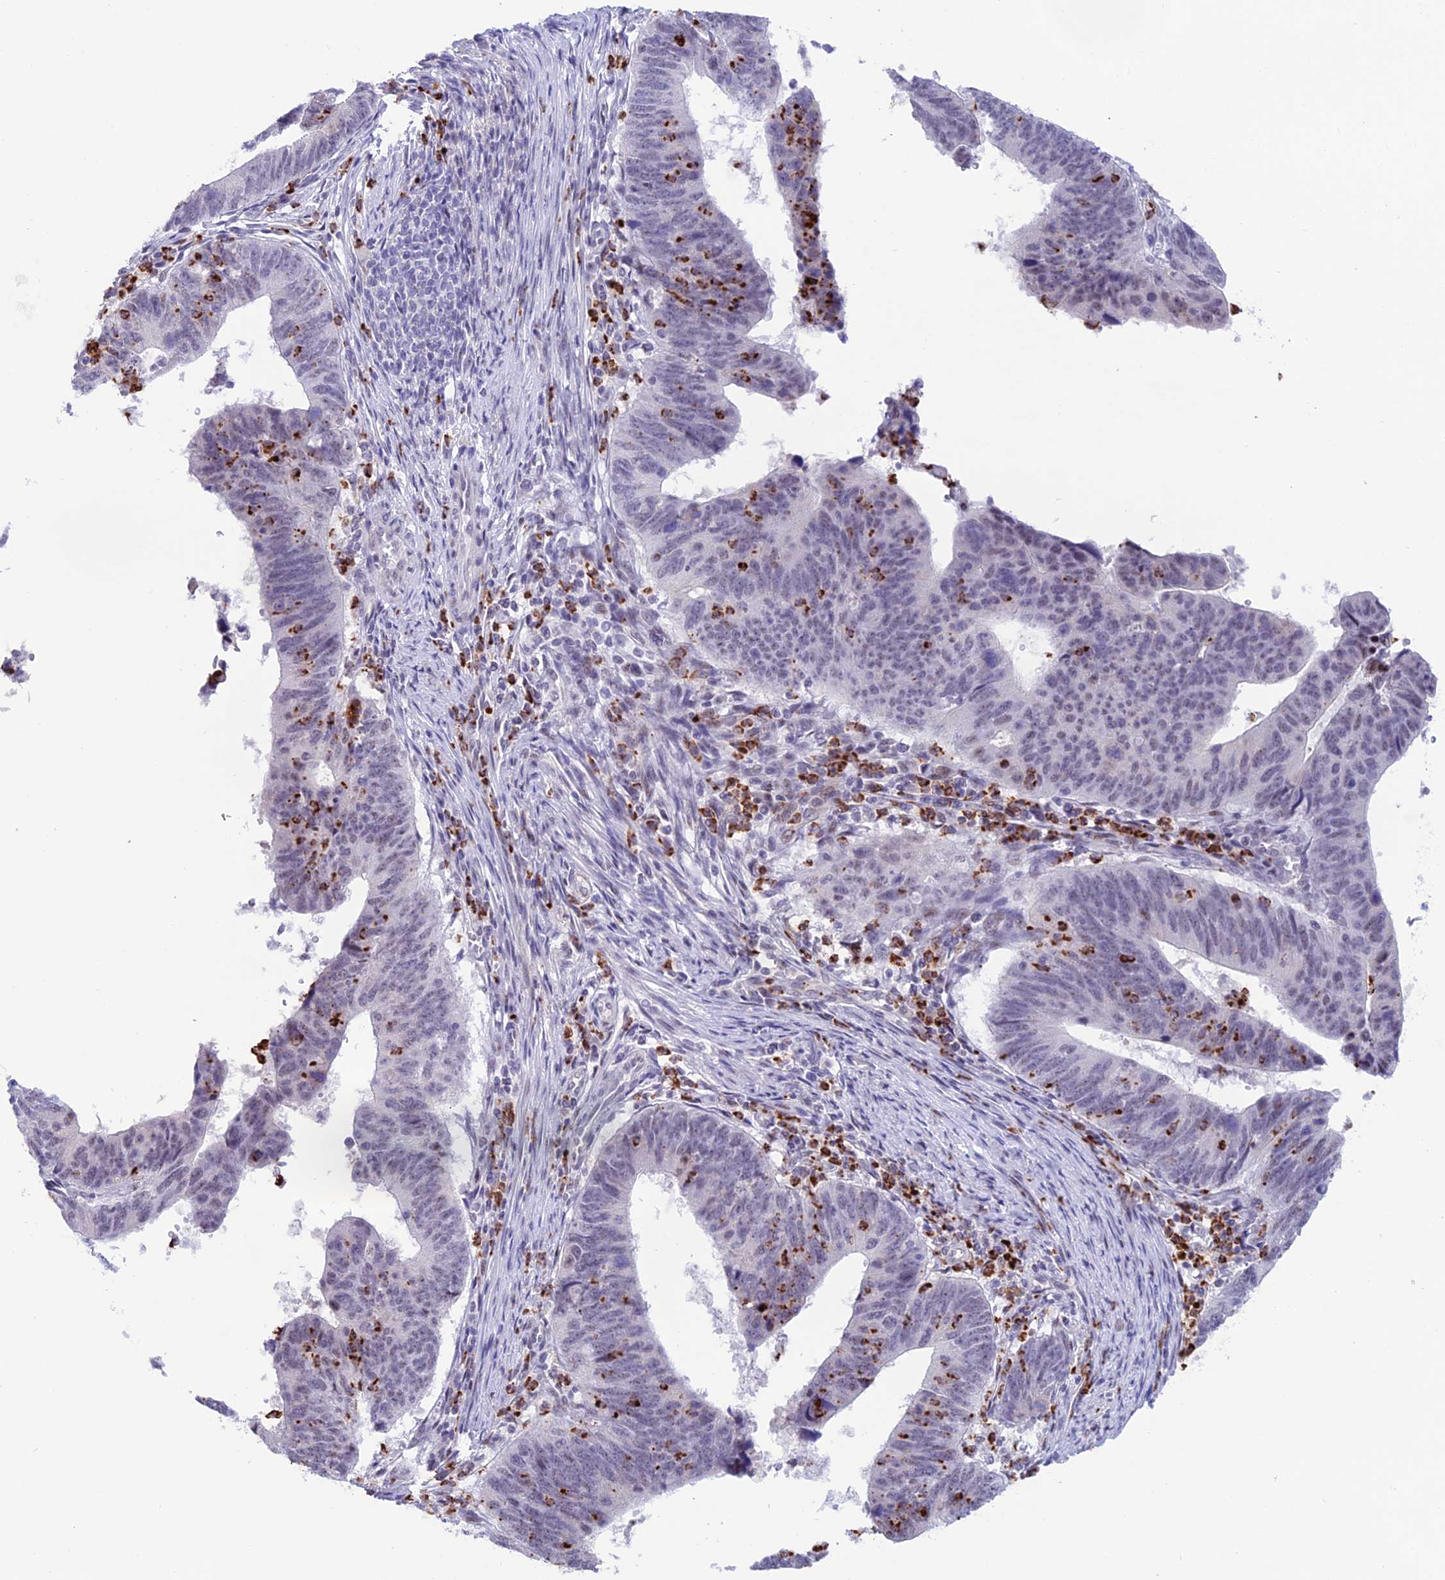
{"staining": {"intensity": "weak", "quantity": "25%-75%", "location": "nuclear"}, "tissue": "stomach cancer", "cell_type": "Tumor cells", "image_type": "cancer", "snomed": [{"axis": "morphology", "description": "Adenocarcinoma, NOS"}, {"axis": "topography", "description": "Stomach"}], "caption": "Brown immunohistochemical staining in human adenocarcinoma (stomach) displays weak nuclear staining in about 25%-75% of tumor cells.", "gene": "MFSD2B", "patient": {"sex": "male", "age": 59}}